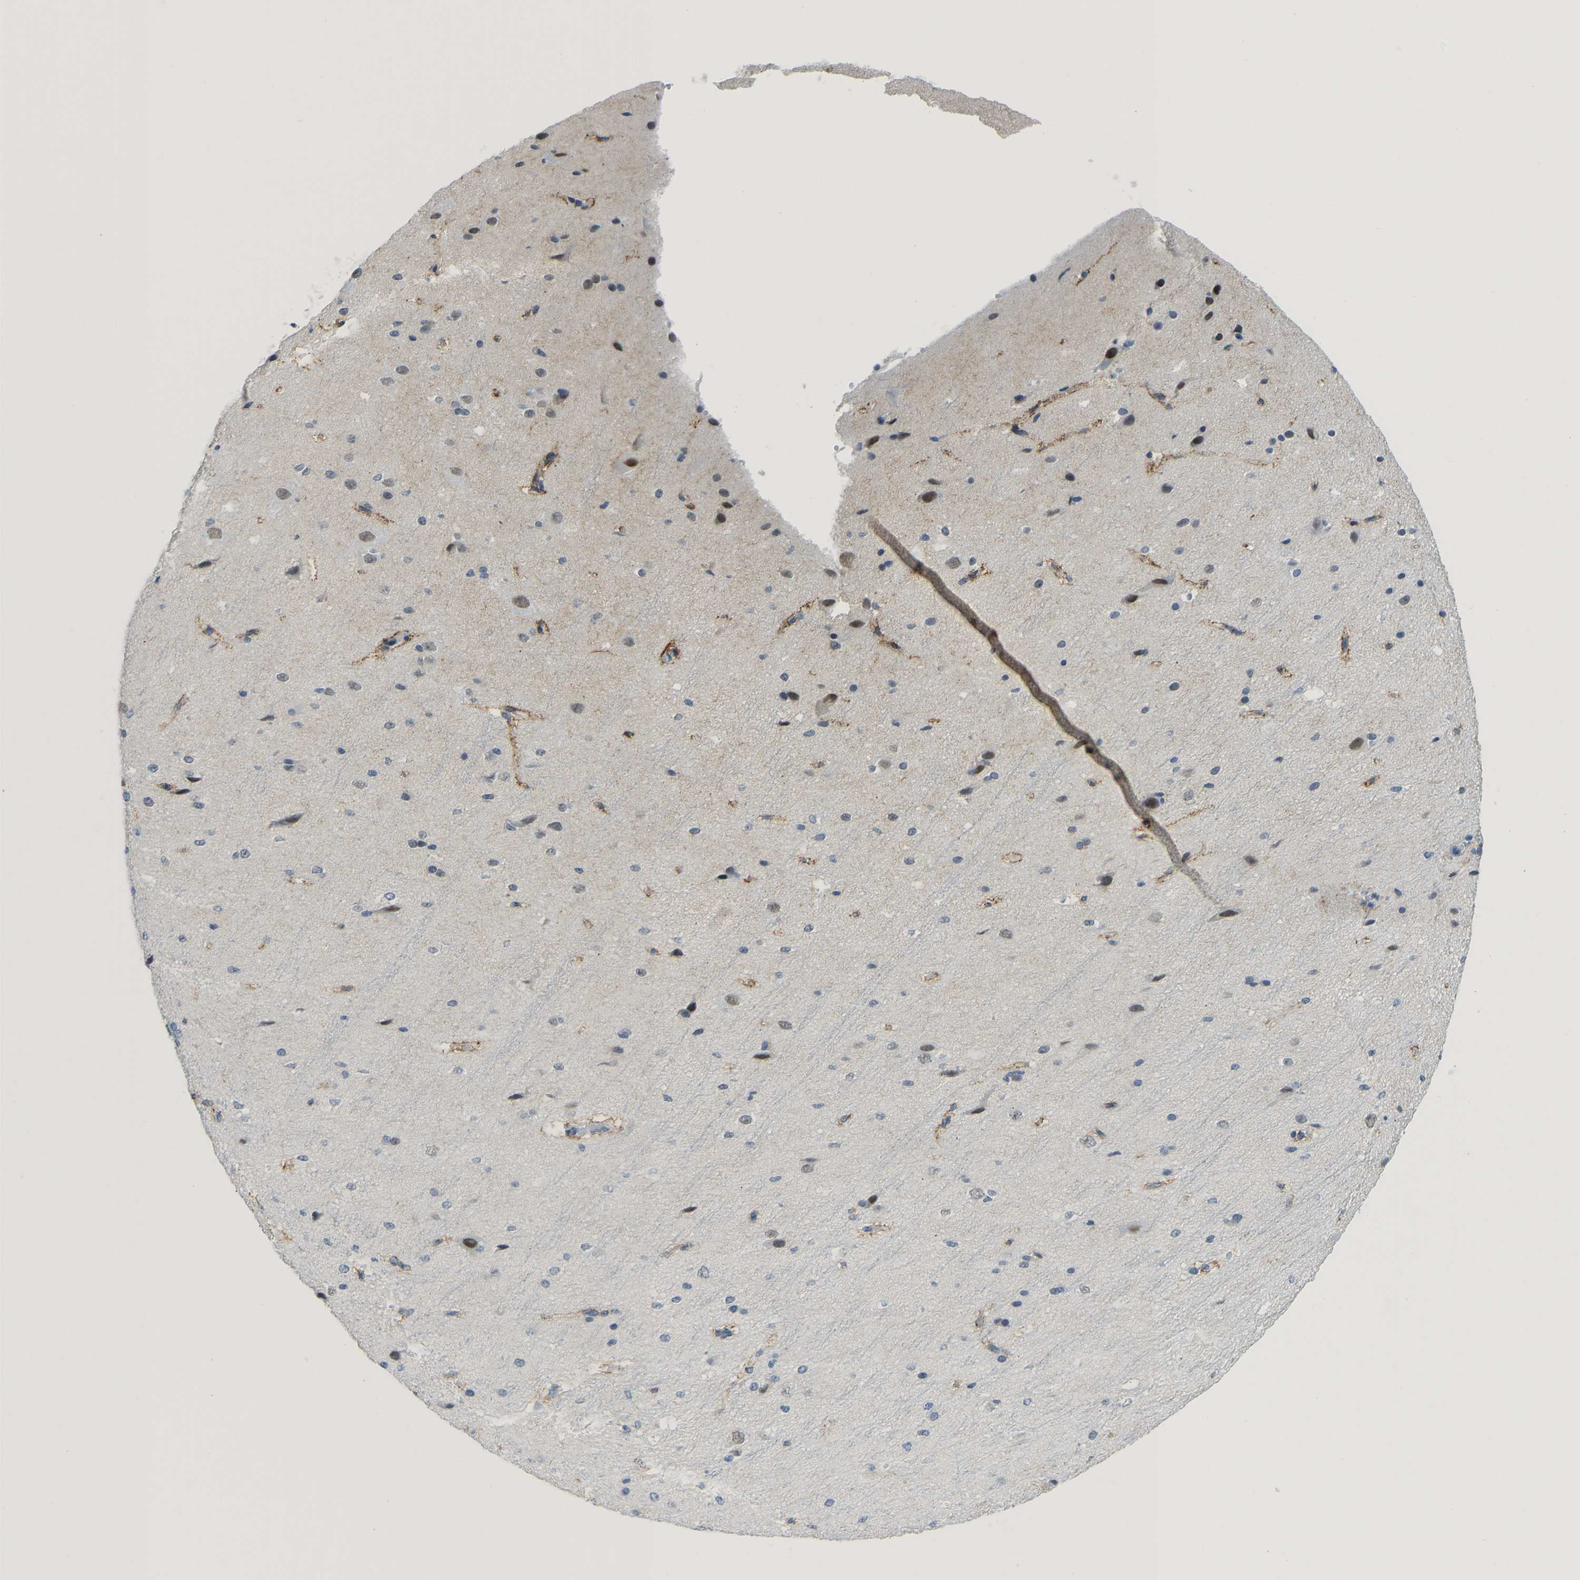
{"staining": {"intensity": "negative", "quantity": "none", "location": "none"}, "tissue": "cerebral cortex", "cell_type": "Endothelial cells", "image_type": "normal", "snomed": [{"axis": "morphology", "description": "Normal tissue, NOS"}, {"axis": "morphology", "description": "Developmental malformation"}, {"axis": "topography", "description": "Cerebral cortex"}], "caption": "Endothelial cells are negative for brown protein staining in unremarkable cerebral cortex. Brightfield microscopy of immunohistochemistry (IHC) stained with DAB (3,3'-diaminobenzidine) (brown) and hematoxylin (blue), captured at high magnification.", "gene": "TXNDC2", "patient": {"sex": "female", "age": 30}}